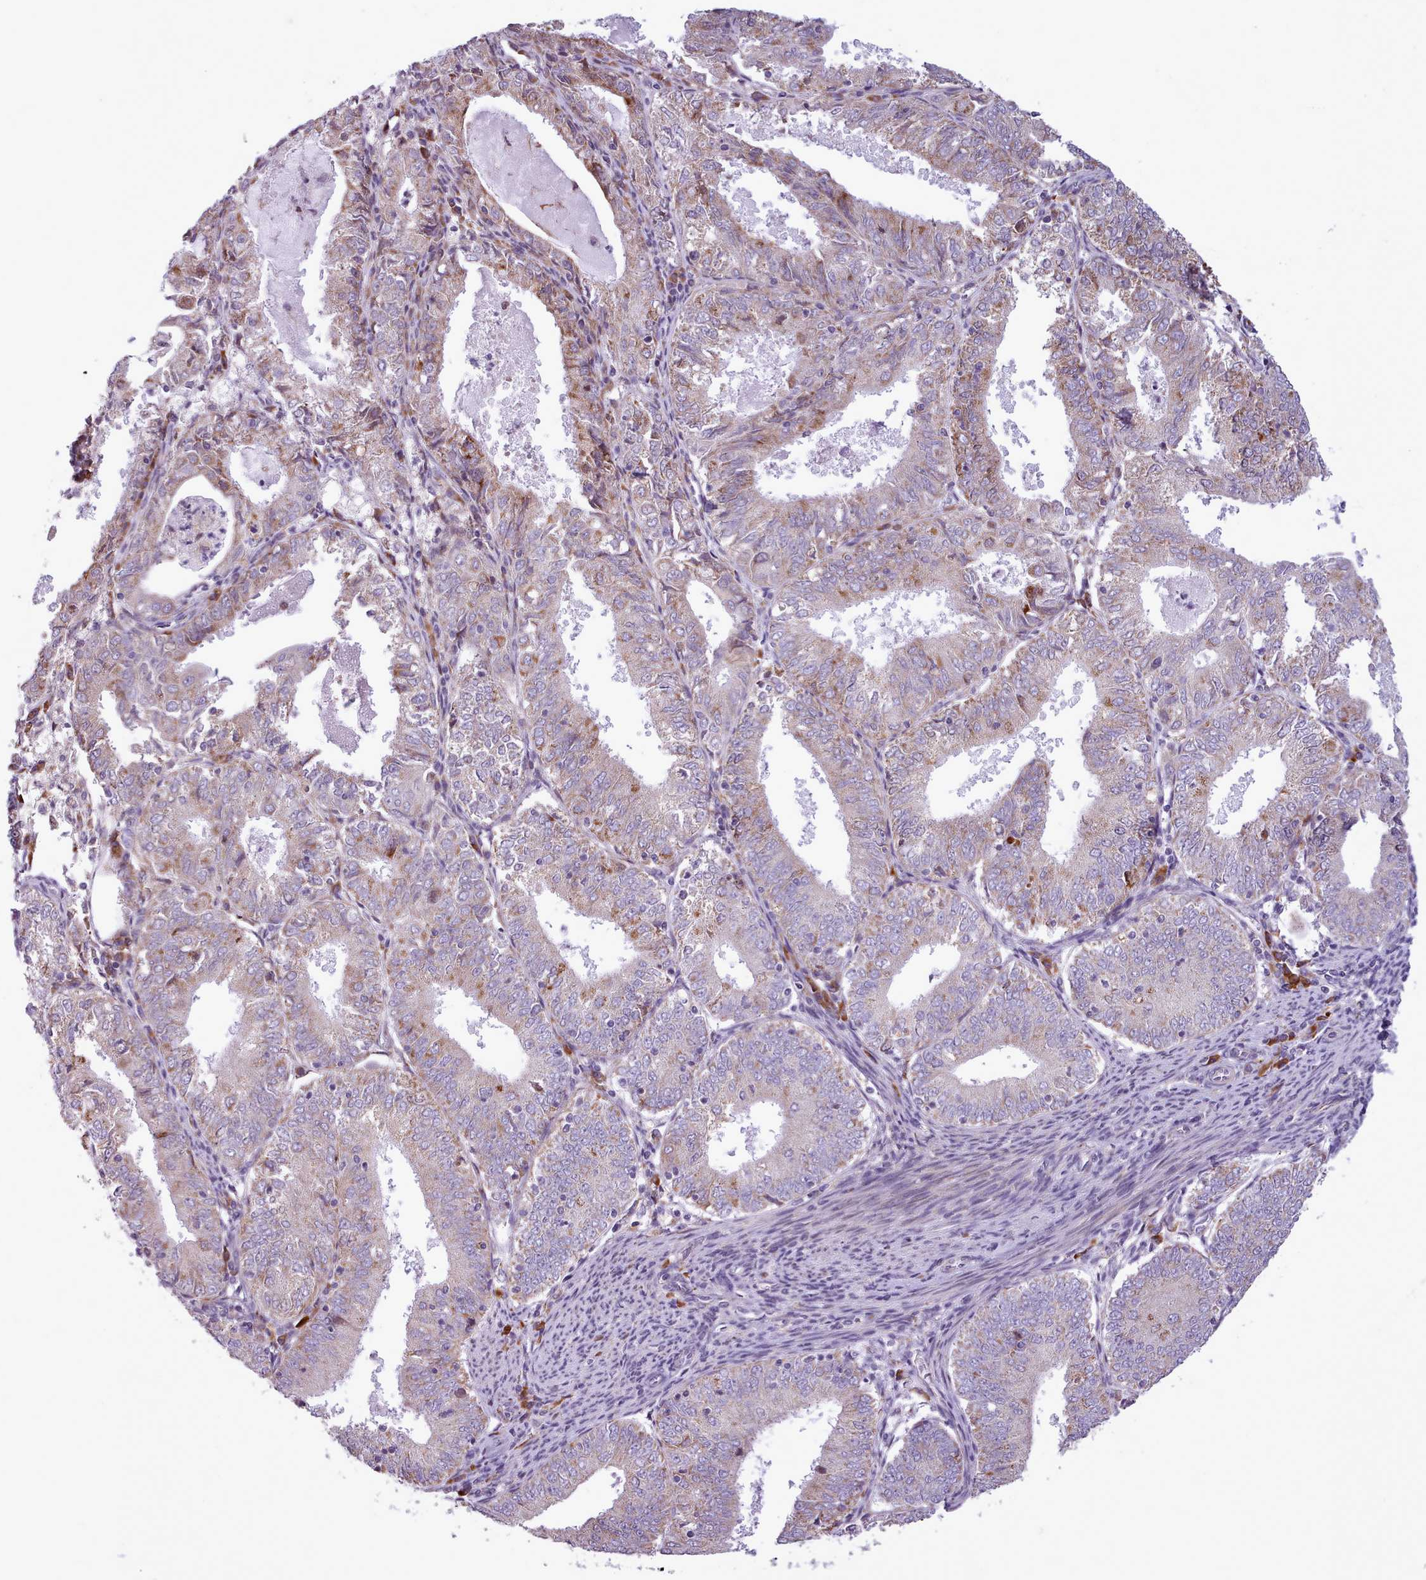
{"staining": {"intensity": "moderate", "quantity": ">75%", "location": "cytoplasmic/membranous"}, "tissue": "endometrial cancer", "cell_type": "Tumor cells", "image_type": "cancer", "snomed": [{"axis": "morphology", "description": "Adenocarcinoma, NOS"}, {"axis": "topography", "description": "Endometrium"}], "caption": "Adenocarcinoma (endometrial) stained for a protein (brown) reveals moderate cytoplasmic/membranous positive positivity in about >75% of tumor cells.", "gene": "AVL9", "patient": {"sex": "female", "age": 57}}